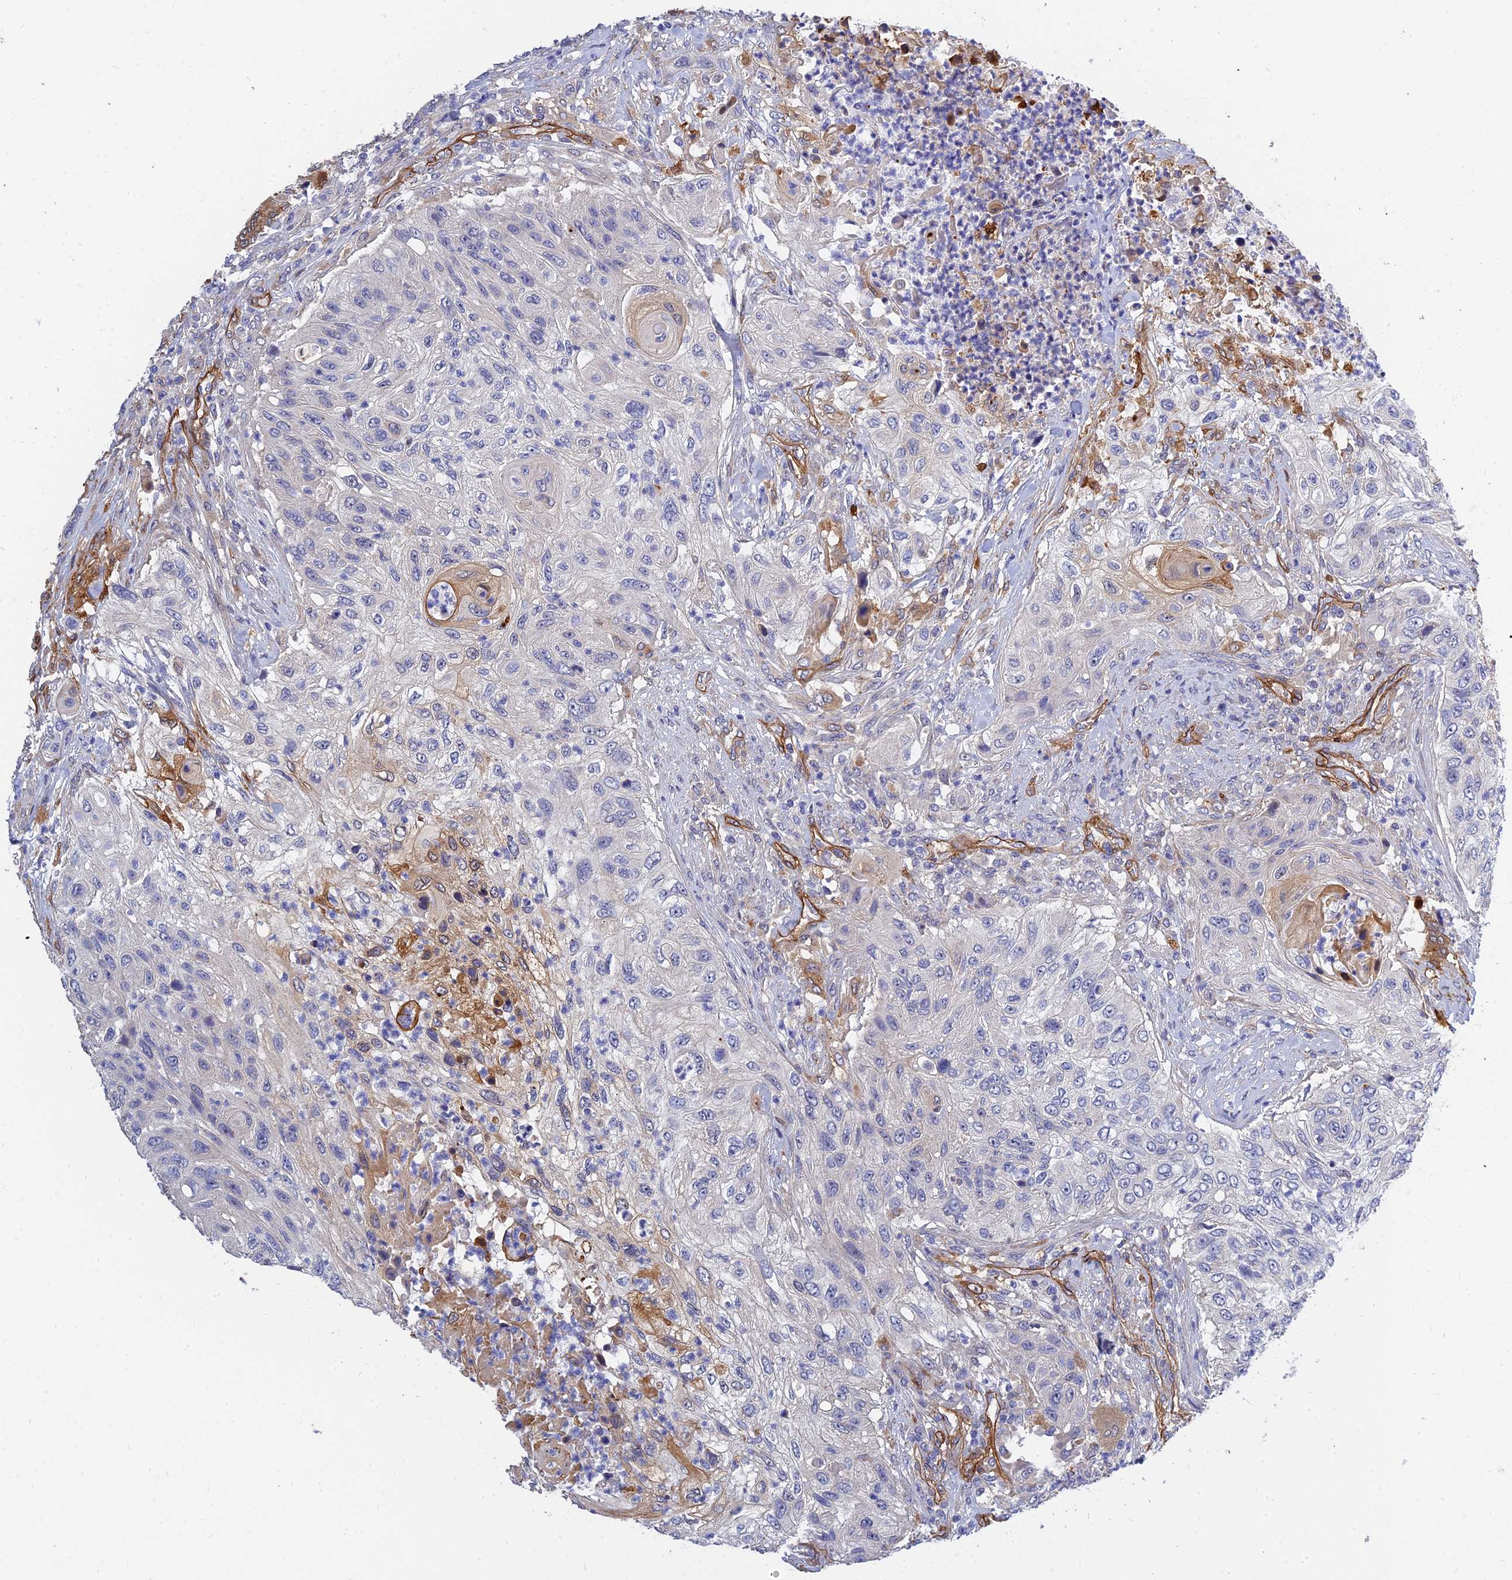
{"staining": {"intensity": "negative", "quantity": "none", "location": "none"}, "tissue": "urothelial cancer", "cell_type": "Tumor cells", "image_type": "cancer", "snomed": [{"axis": "morphology", "description": "Urothelial carcinoma, High grade"}, {"axis": "topography", "description": "Urinary bladder"}], "caption": "High power microscopy image of an IHC histopathology image of urothelial carcinoma (high-grade), revealing no significant expression in tumor cells. The staining is performed using DAB brown chromogen with nuclei counter-stained in using hematoxylin.", "gene": "MRPL35", "patient": {"sex": "female", "age": 60}}